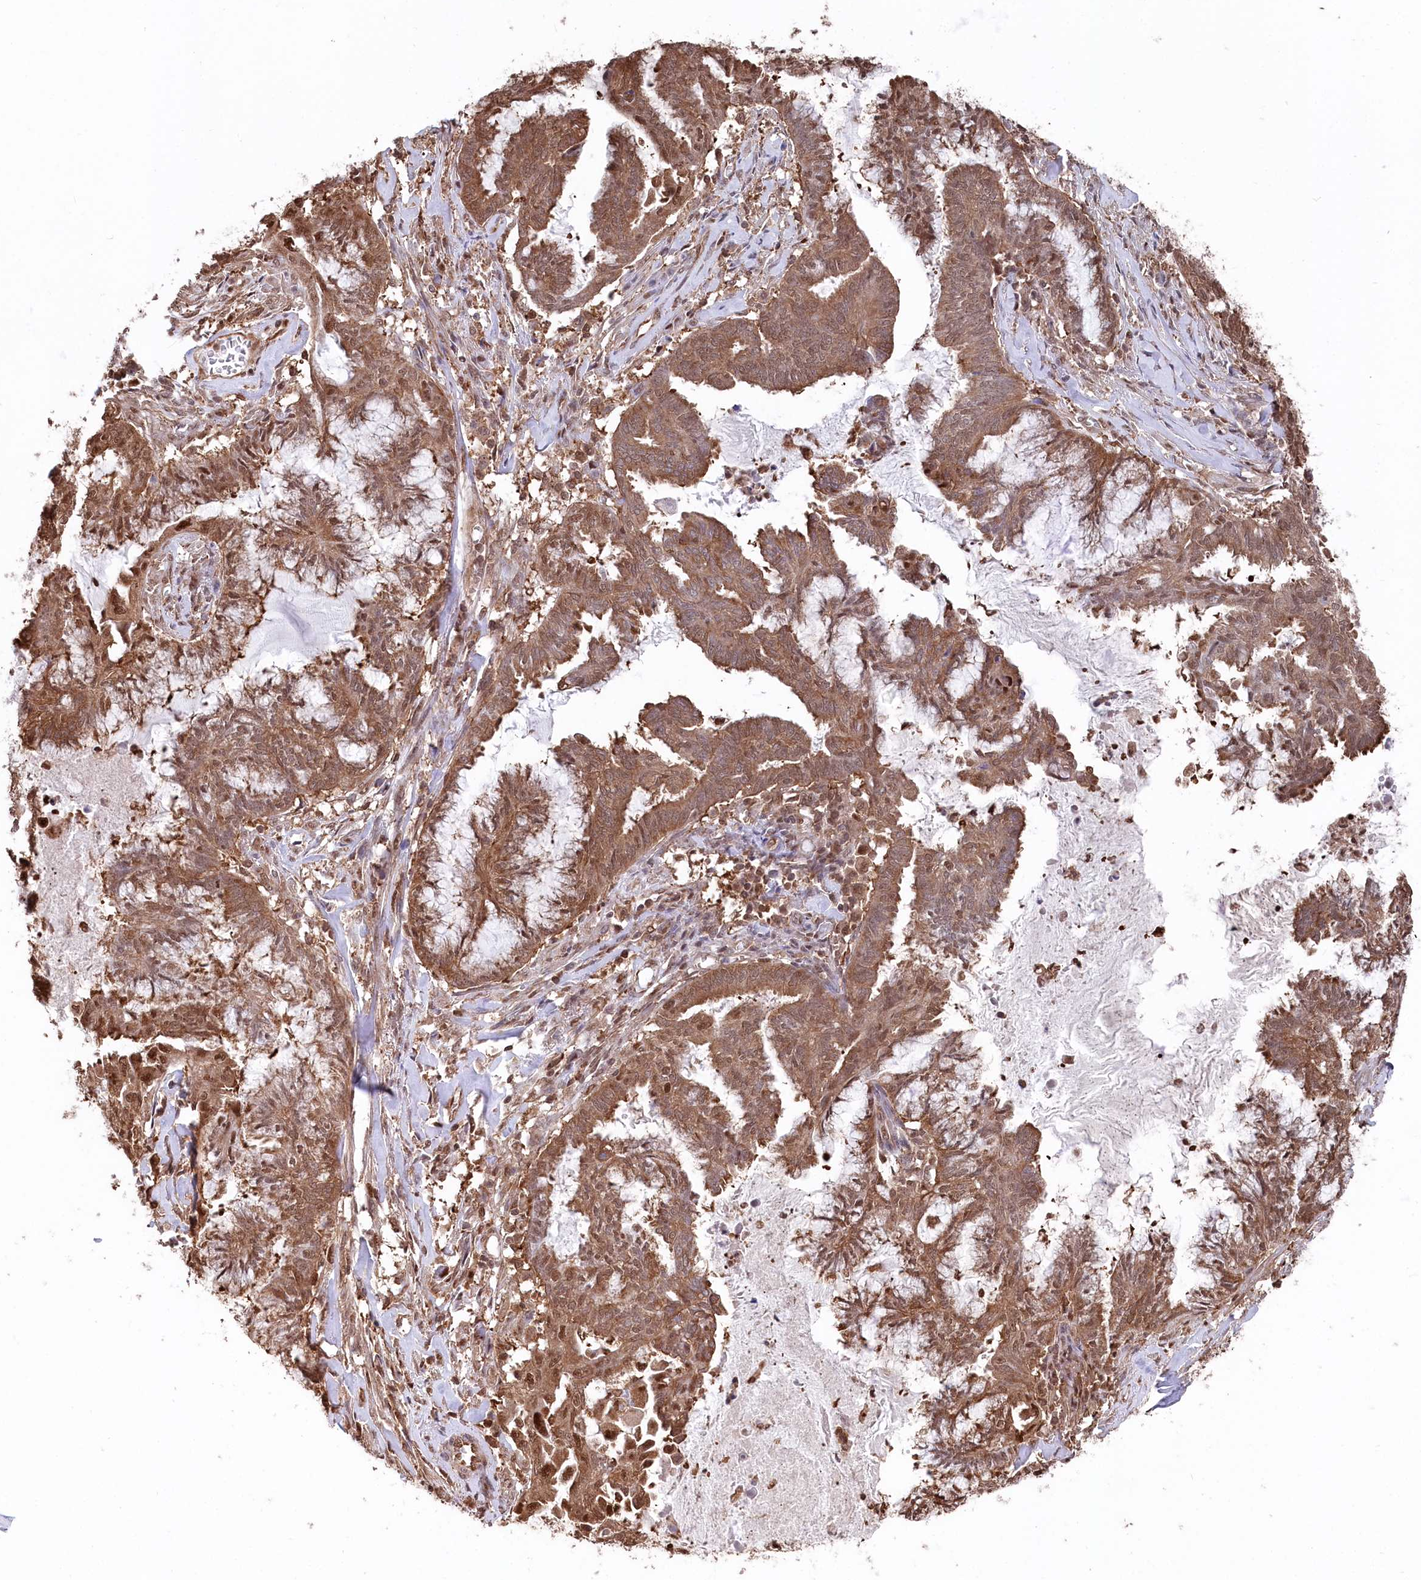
{"staining": {"intensity": "moderate", "quantity": ">75%", "location": "cytoplasmic/membranous,nuclear"}, "tissue": "endometrial cancer", "cell_type": "Tumor cells", "image_type": "cancer", "snomed": [{"axis": "morphology", "description": "Adenocarcinoma, NOS"}, {"axis": "topography", "description": "Endometrium"}], "caption": "Human endometrial cancer (adenocarcinoma) stained for a protein (brown) demonstrates moderate cytoplasmic/membranous and nuclear positive positivity in about >75% of tumor cells.", "gene": "PSMA1", "patient": {"sex": "female", "age": 86}}